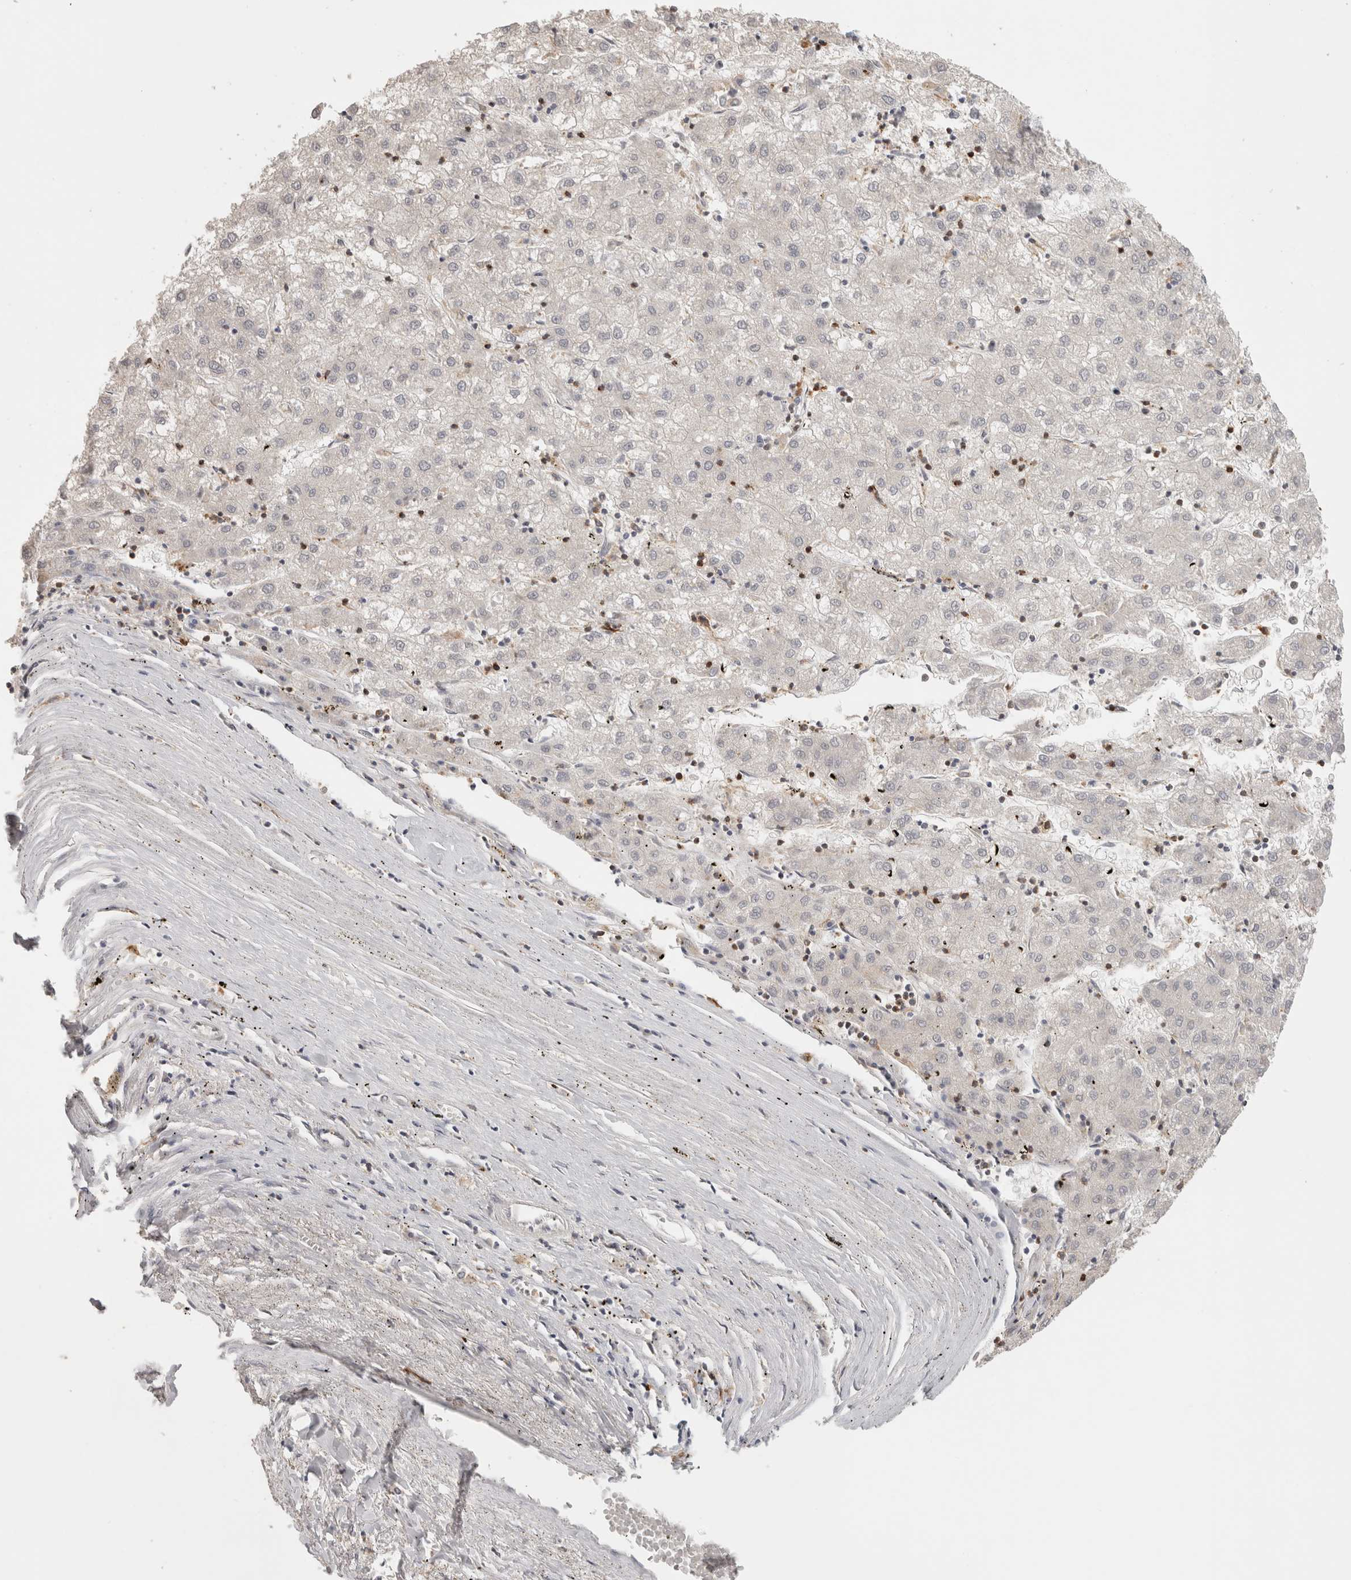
{"staining": {"intensity": "negative", "quantity": "none", "location": "none"}, "tissue": "liver cancer", "cell_type": "Tumor cells", "image_type": "cancer", "snomed": [{"axis": "morphology", "description": "Carcinoma, Hepatocellular, NOS"}, {"axis": "topography", "description": "Liver"}], "caption": "Protein analysis of liver hepatocellular carcinoma shows no significant positivity in tumor cells.", "gene": "HAVCR2", "patient": {"sex": "male", "age": 72}}